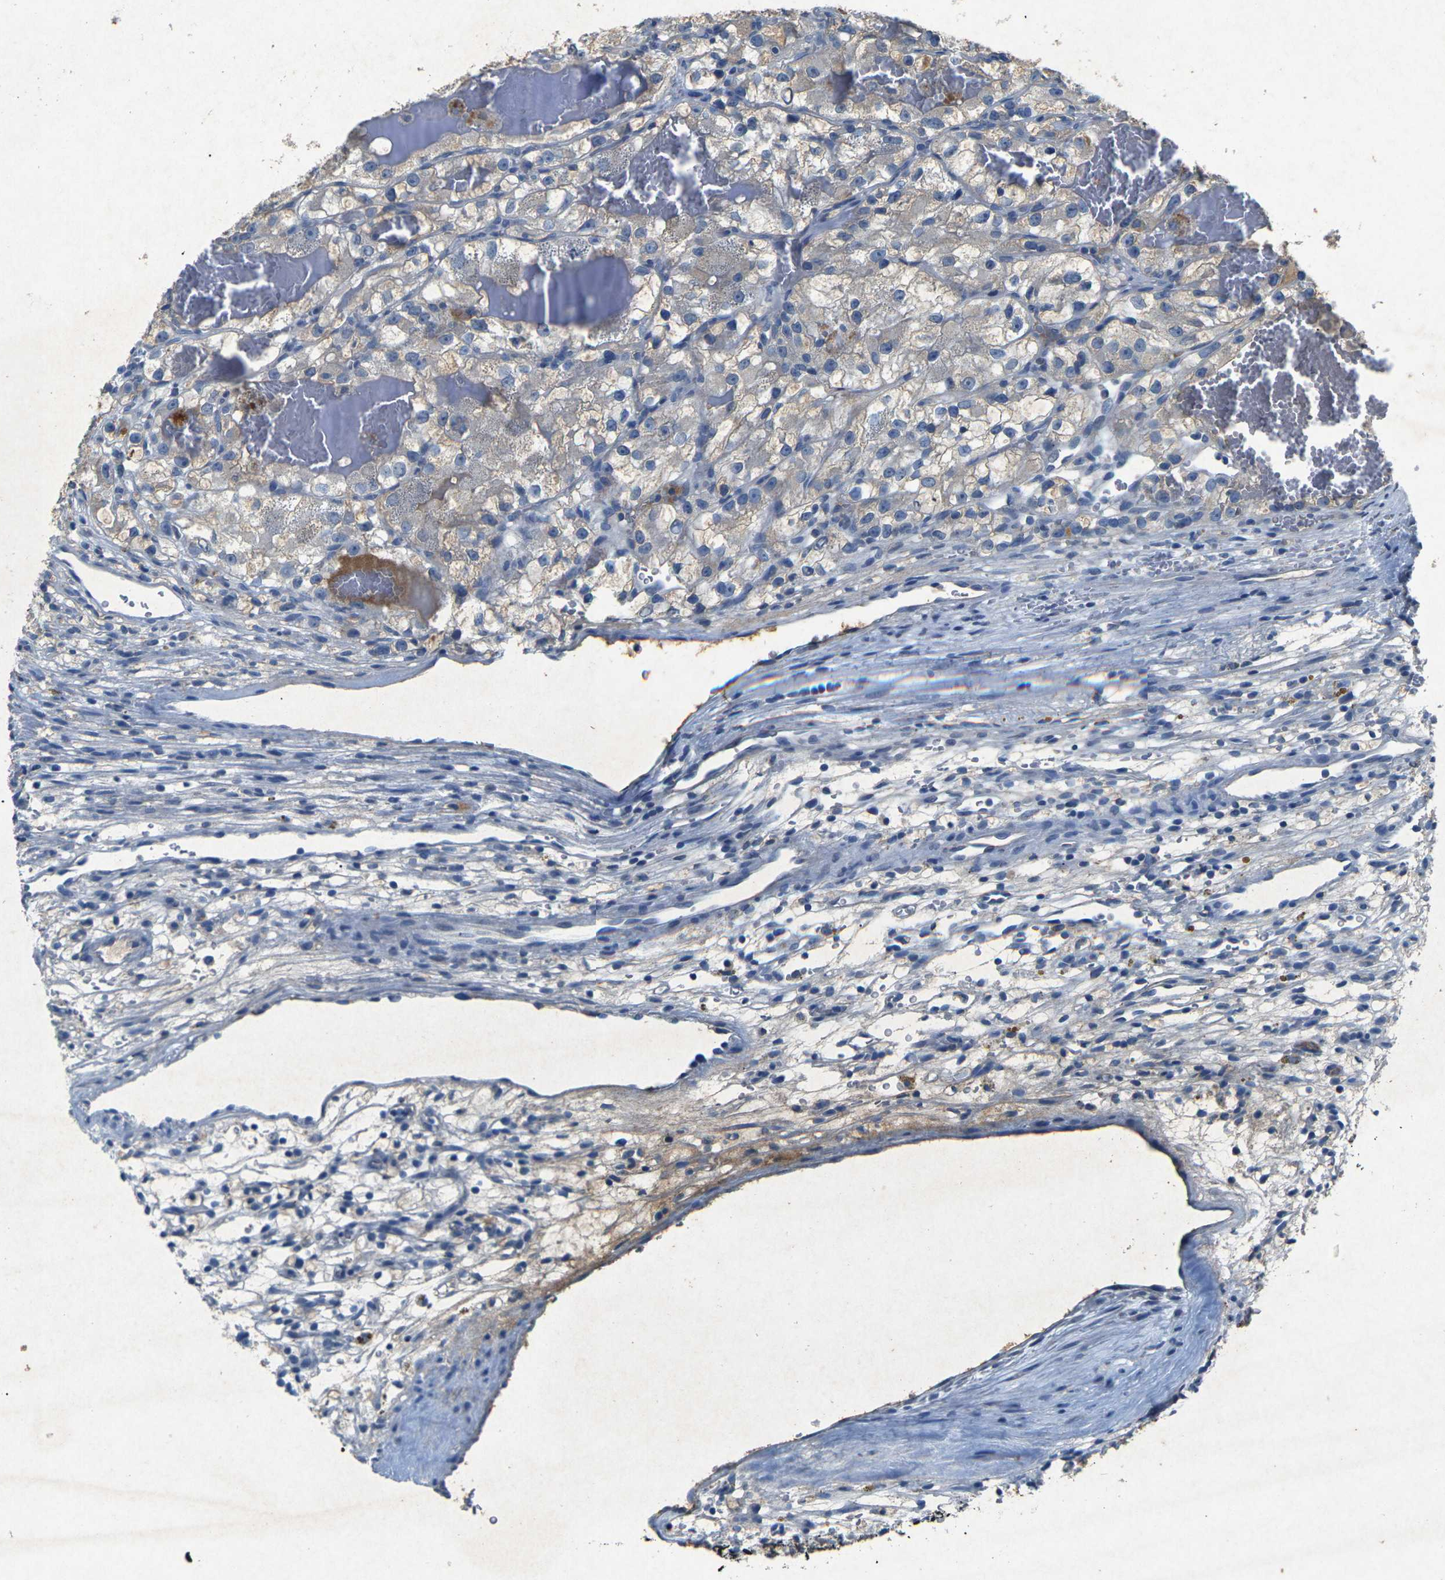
{"staining": {"intensity": "weak", "quantity": "<25%", "location": "cytoplasmic/membranous"}, "tissue": "renal cancer", "cell_type": "Tumor cells", "image_type": "cancer", "snomed": [{"axis": "morphology", "description": "Adenocarcinoma, NOS"}, {"axis": "topography", "description": "Kidney"}], "caption": "DAB immunohistochemical staining of adenocarcinoma (renal) displays no significant expression in tumor cells. (DAB immunohistochemistry (IHC), high magnification).", "gene": "PLG", "patient": {"sex": "female", "age": 57}}